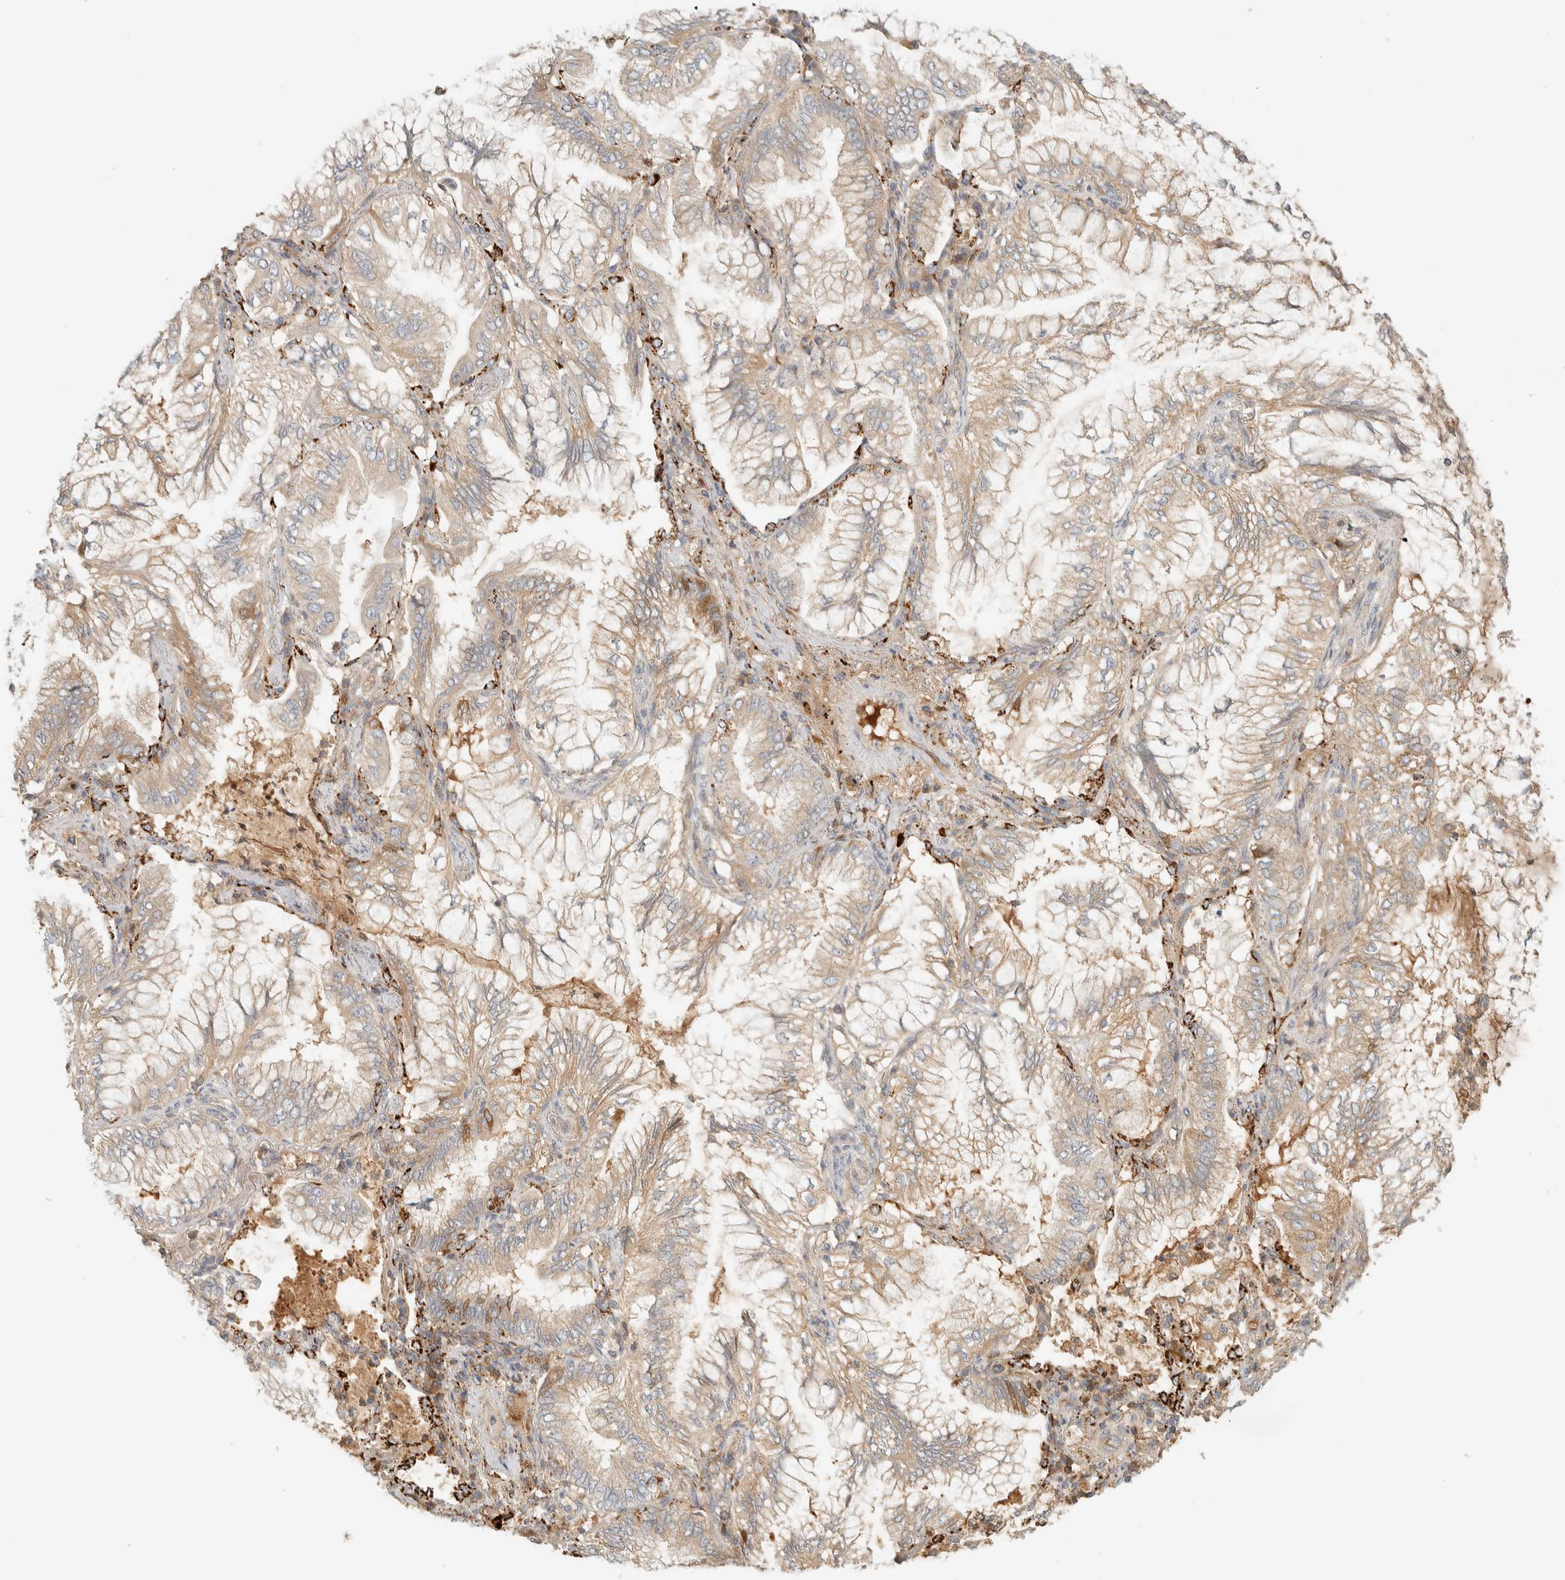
{"staining": {"intensity": "weak", "quantity": ">75%", "location": "cytoplasmic/membranous"}, "tissue": "lung cancer", "cell_type": "Tumor cells", "image_type": "cancer", "snomed": [{"axis": "morphology", "description": "Adenocarcinoma, NOS"}, {"axis": "topography", "description": "Lung"}], "caption": "This histopathology image exhibits IHC staining of lung adenocarcinoma, with low weak cytoplasmic/membranous expression in about >75% of tumor cells.", "gene": "FAM167A", "patient": {"sex": "female", "age": 70}}